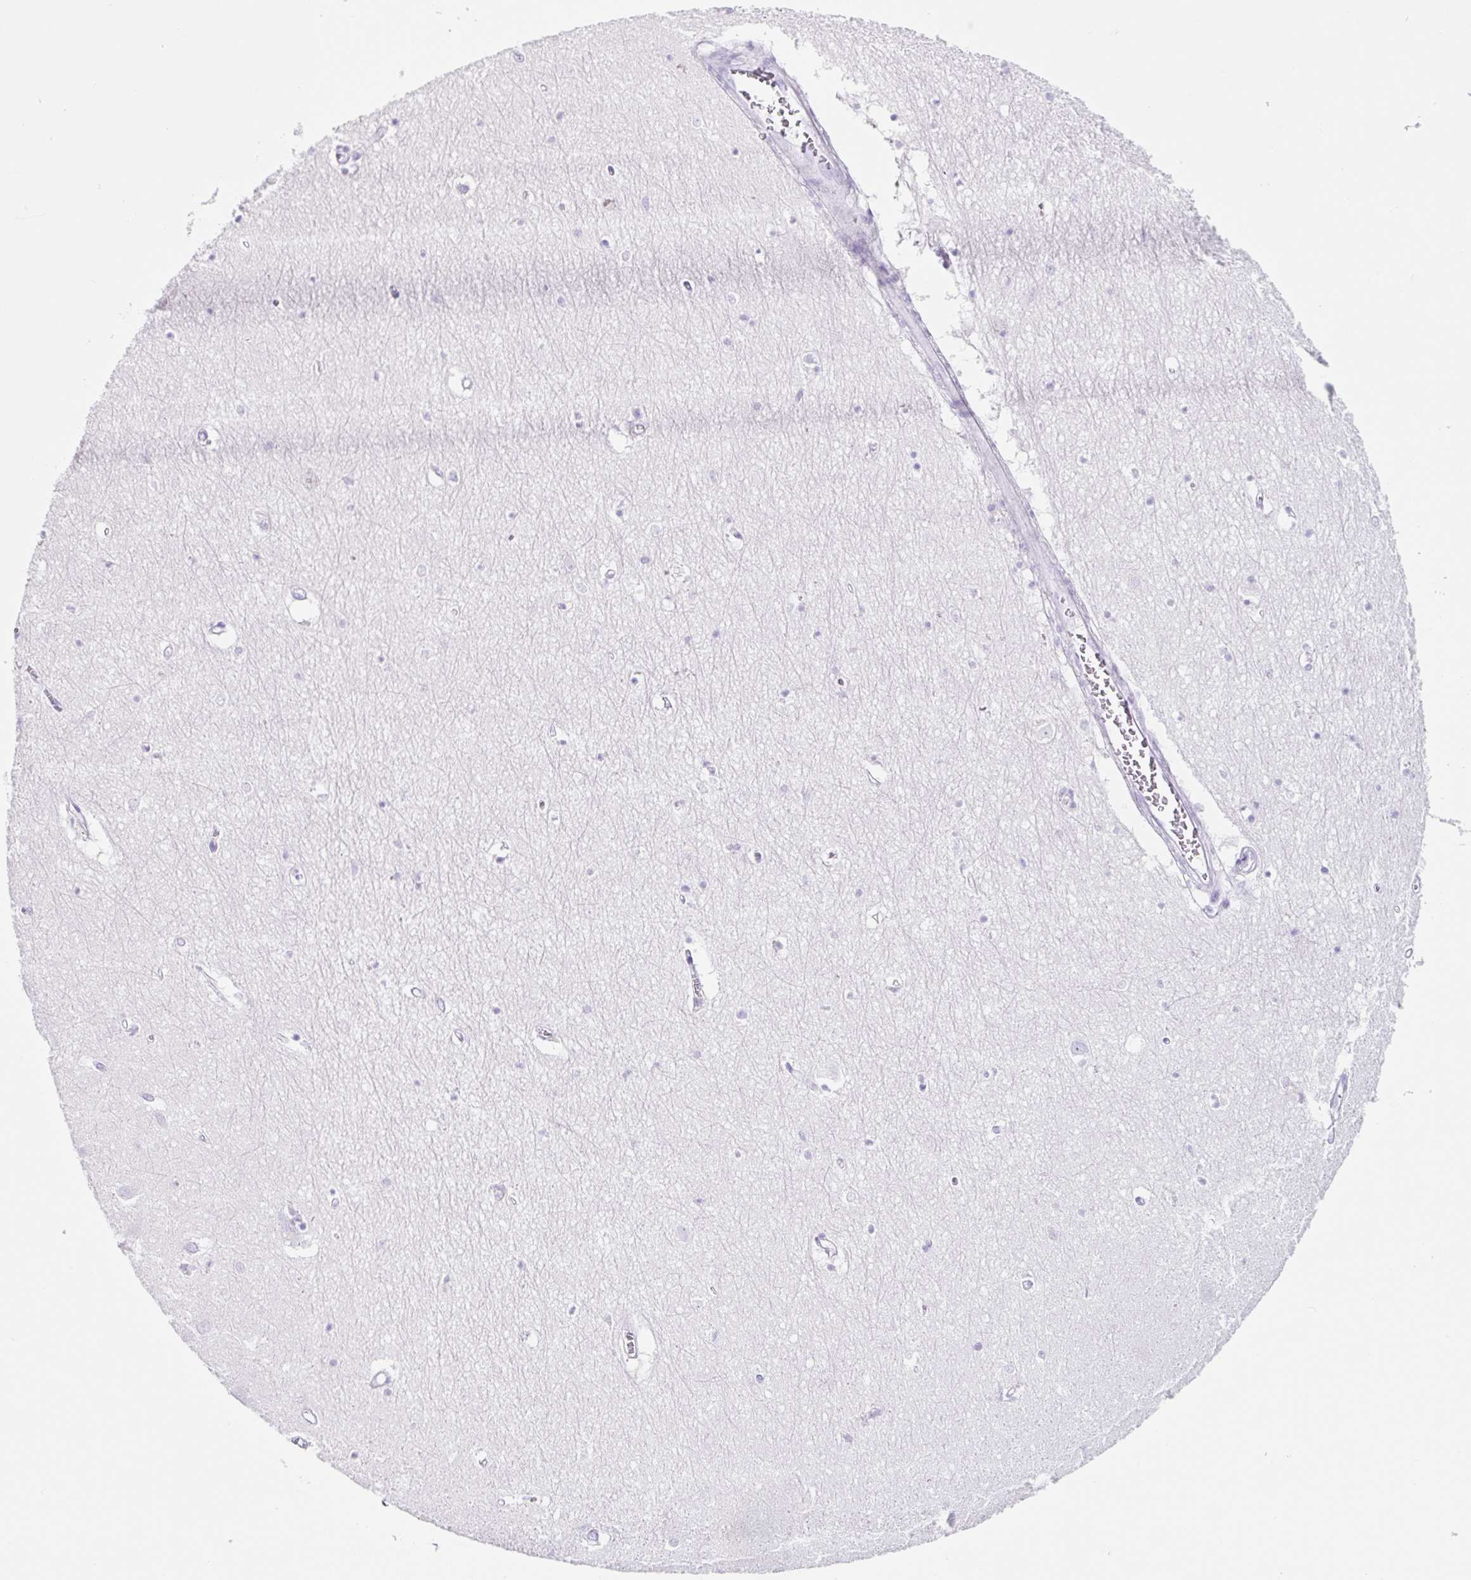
{"staining": {"intensity": "negative", "quantity": "none", "location": "none"}, "tissue": "hippocampus", "cell_type": "Glial cells", "image_type": "normal", "snomed": [{"axis": "morphology", "description": "Normal tissue, NOS"}, {"axis": "topography", "description": "Hippocampus"}], "caption": "Immunohistochemistry histopathology image of benign hippocampus: hippocampus stained with DAB displays no significant protein staining in glial cells.", "gene": "CLDND2", "patient": {"sex": "female", "age": 64}}